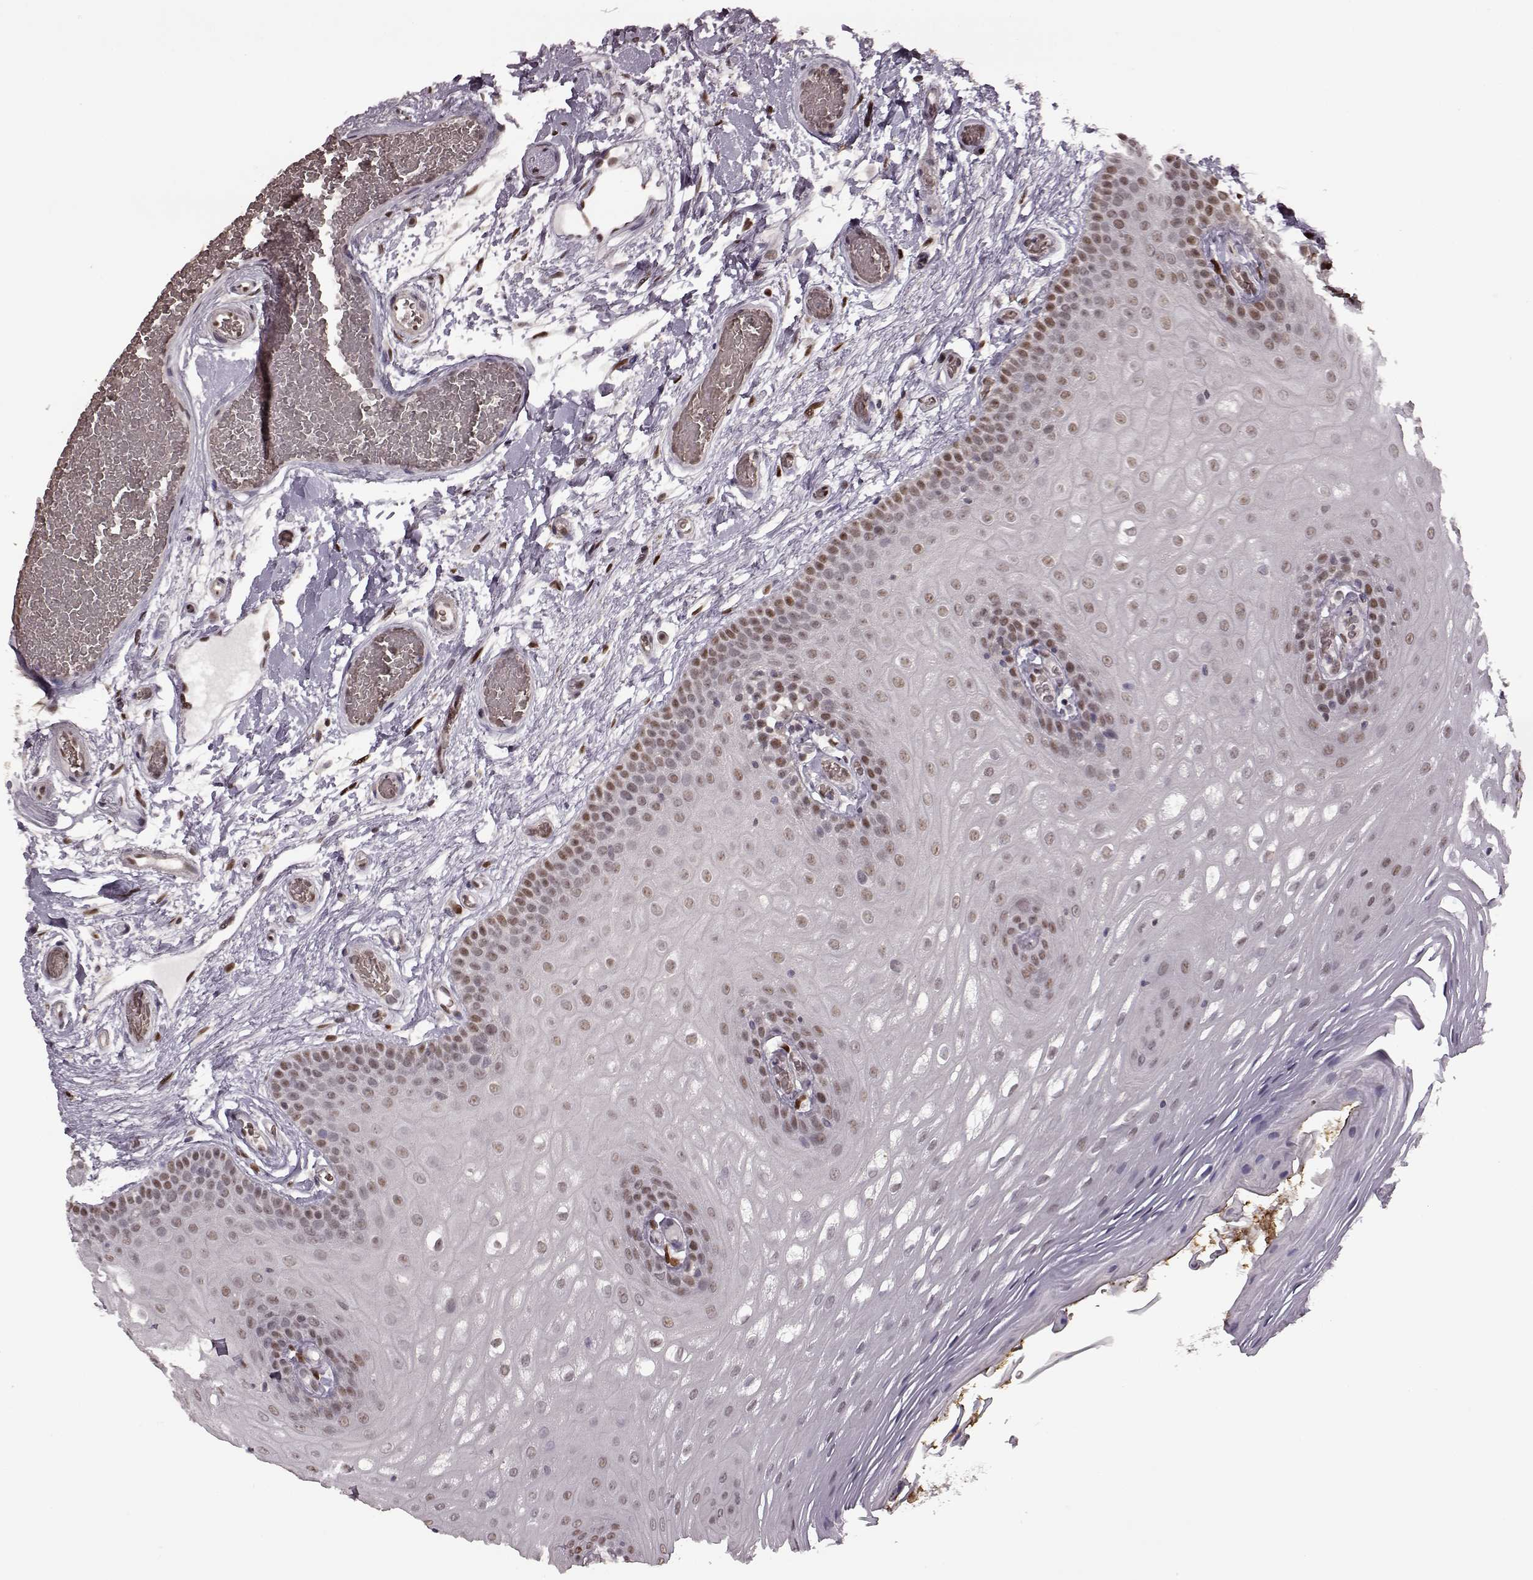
{"staining": {"intensity": "moderate", "quantity": "<25%", "location": "nuclear"}, "tissue": "oral mucosa", "cell_type": "Squamous epithelial cells", "image_type": "normal", "snomed": [{"axis": "morphology", "description": "Normal tissue, NOS"}, {"axis": "morphology", "description": "Squamous cell carcinoma, NOS"}, {"axis": "topography", "description": "Oral tissue"}, {"axis": "topography", "description": "Head-Neck"}], "caption": "Protein positivity by IHC shows moderate nuclear expression in about <25% of squamous epithelial cells in benign oral mucosa.", "gene": "FTO", "patient": {"sex": "male", "age": 78}}